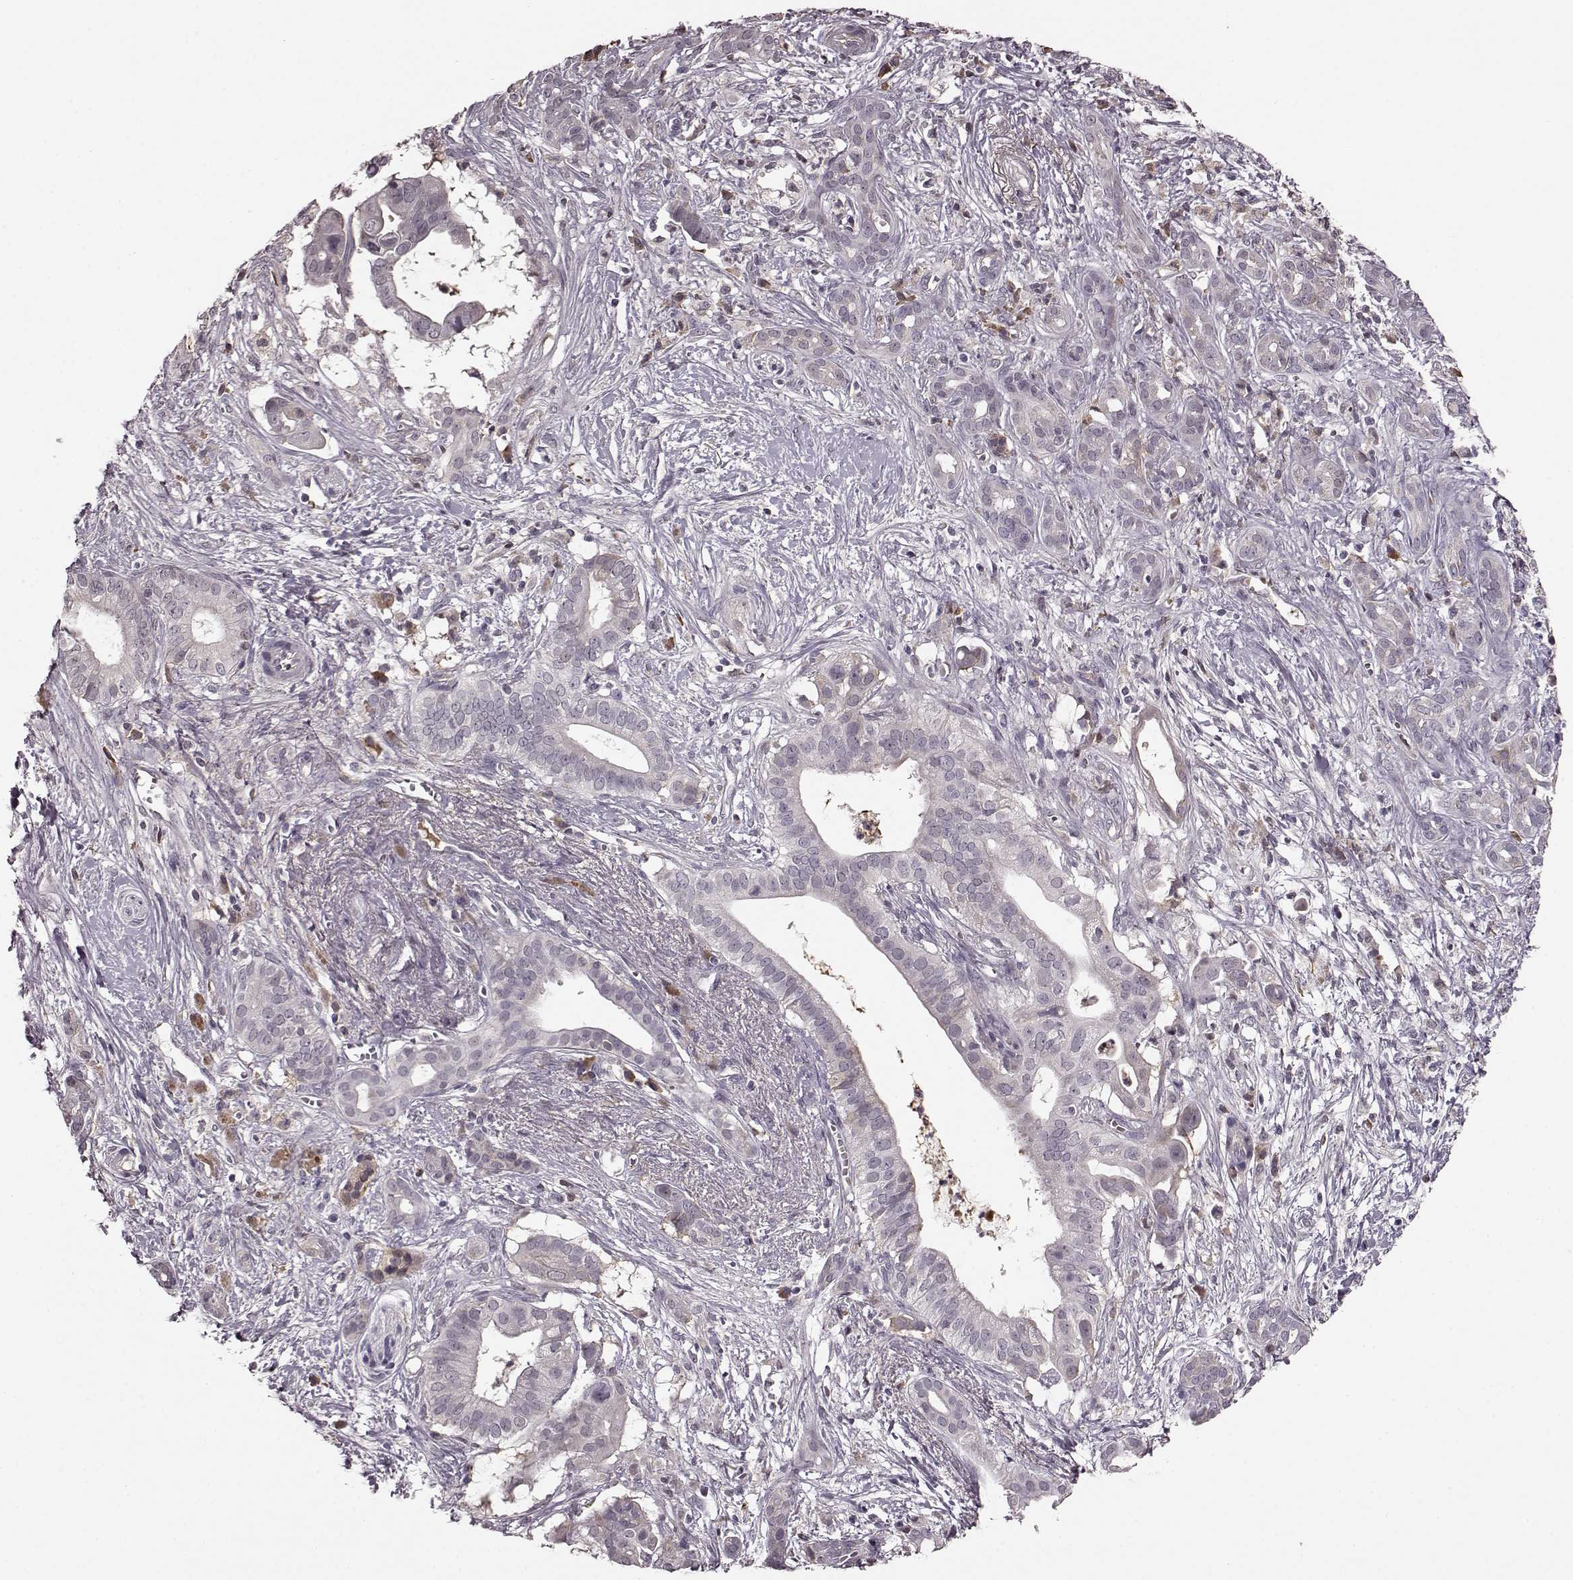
{"staining": {"intensity": "negative", "quantity": "none", "location": "none"}, "tissue": "pancreatic cancer", "cell_type": "Tumor cells", "image_type": "cancer", "snomed": [{"axis": "morphology", "description": "Adenocarcinoma, NOS"}, {"axis": "topography", "description": "Pancreas"}], "caption": "An immunohistochemistry (IHC) image of pancreatic cancer (adenocarcinoma) is shown. There is no staining in tumor cells of pancreatic cancer (adenocarcinoma). (DAB (3,3'-diaminobenzidine) IHC with hematoxylin counter stain).", "gene": "NRL", "patient": {"sex": "male", "age": 61}}